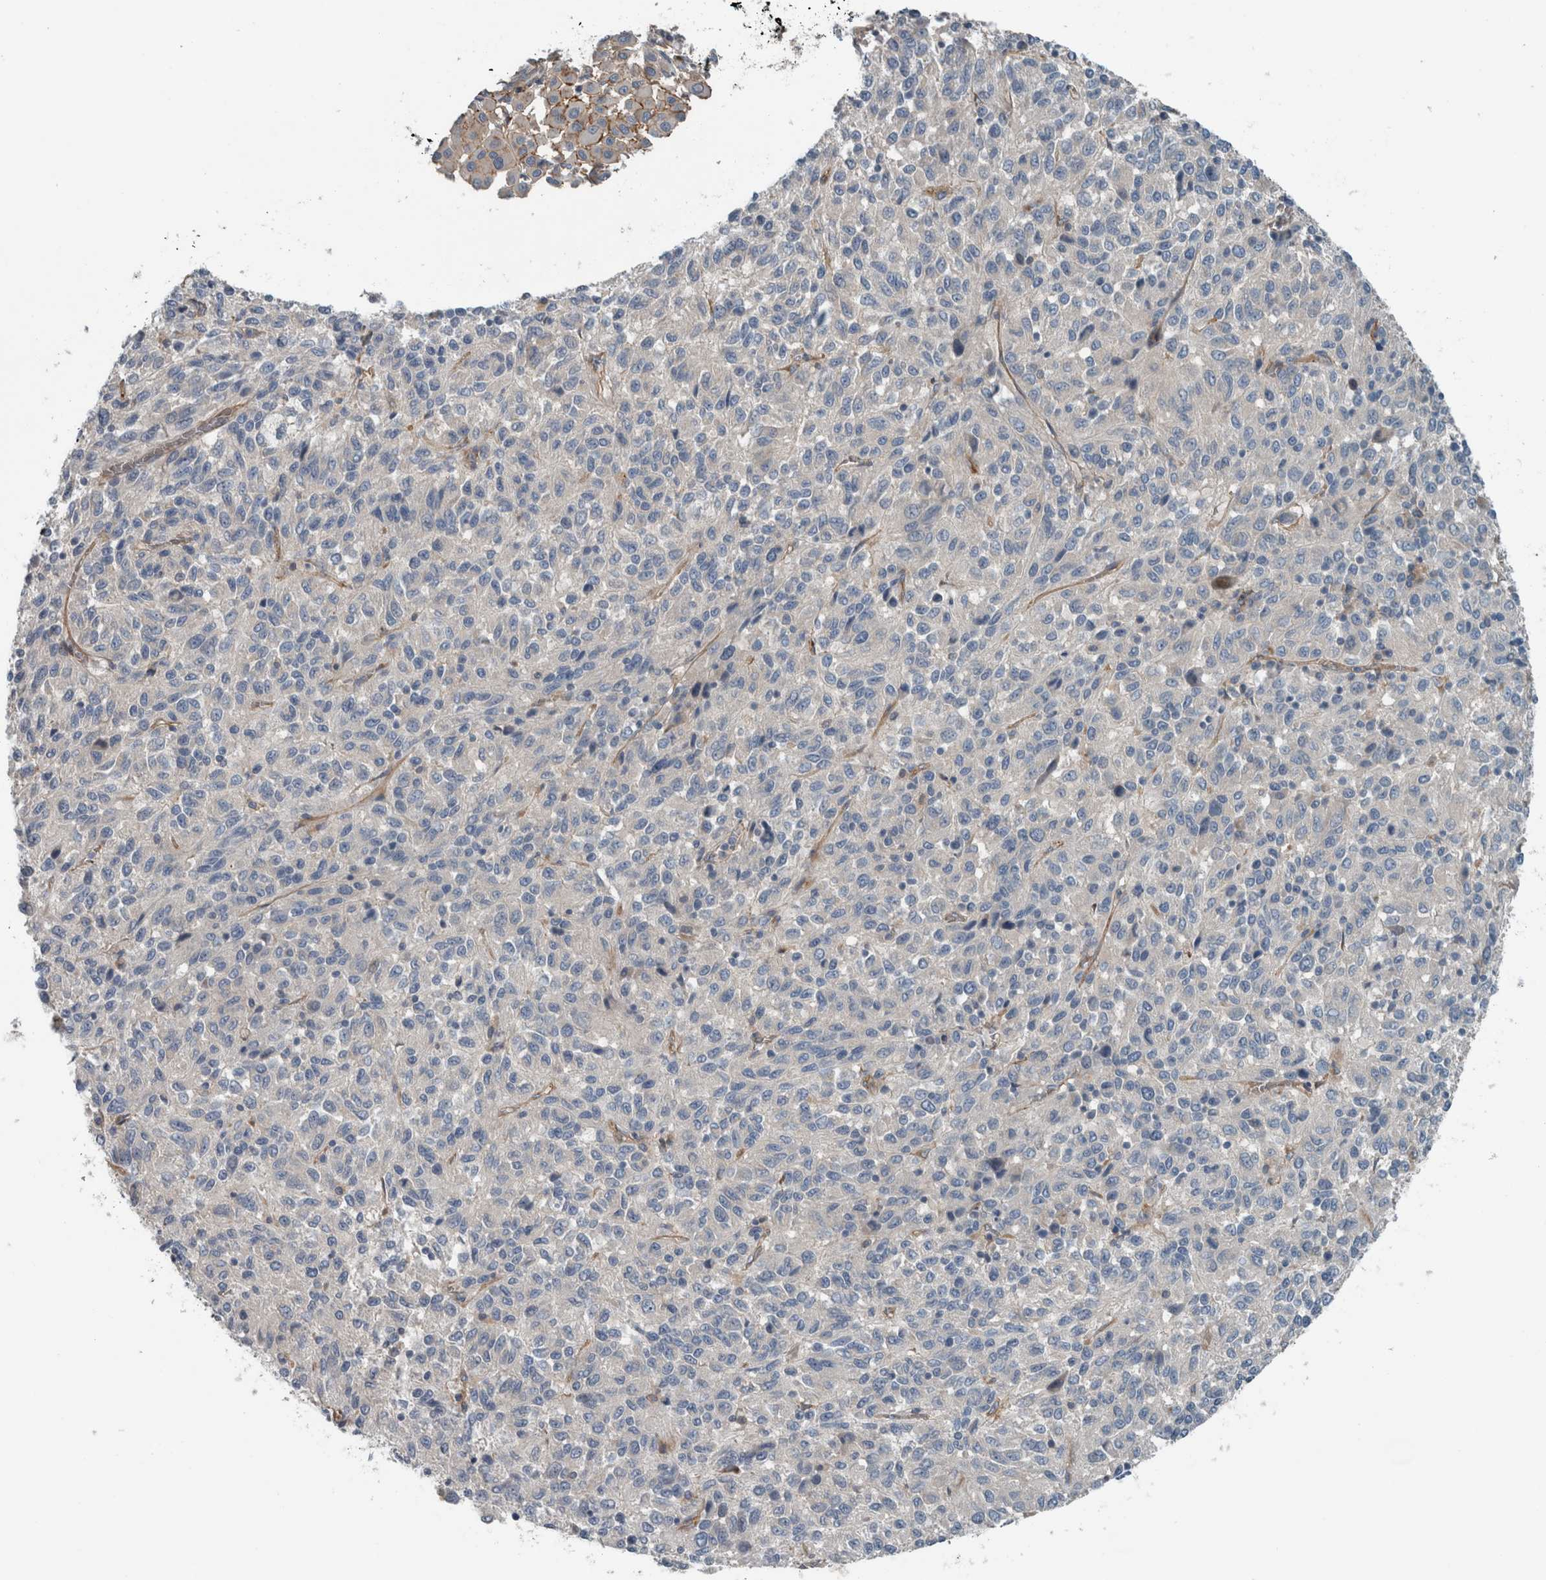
{"staining": {"intensity": "negative", "quantity": "none", "location": "none"}, "tissue": "melanoma", "cell_type": "Tumor cells", "image_type": "cancer", "snomed": [{"axis": "morphology", "description": "Malignant melanoma, Metastatic site"}, {"axis": "topography", "description": "Lung"}], "caption": "Malignant melanoma (metastatic site) stained for a protein using immunohistochemistry (IHC) exhibits no positivity tumor cells.", "gene": "GLT8D2", "patient": {"sex": "male", "age": 64}}